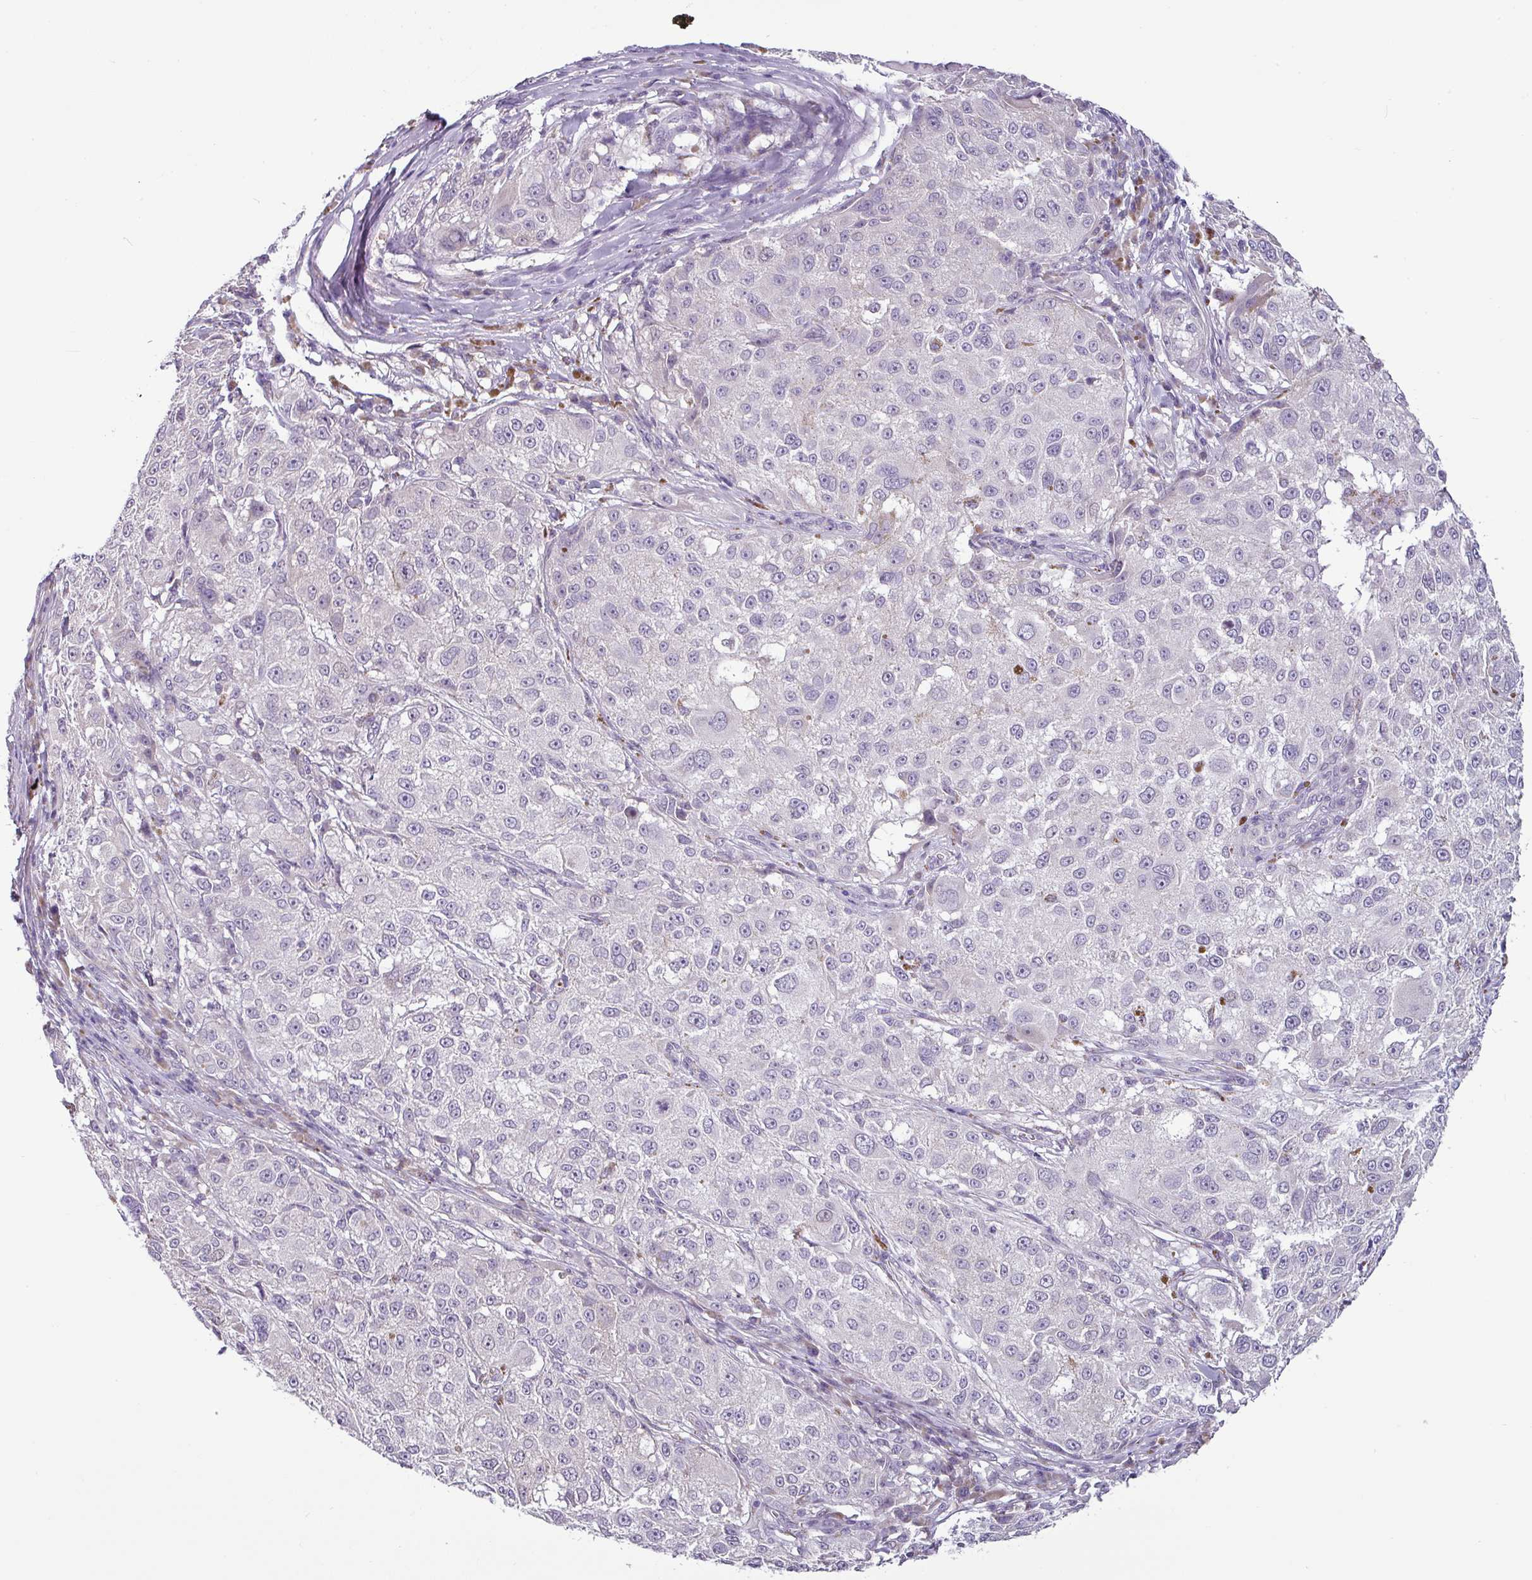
{"staining": {"intensity": "negative", "quantity": "none", "location": "none"}, "tissue": "melanoma", "cell_type": "Tumor cells", "image_type": "cancer", "snomed": [{"axis": "morphology", "description": "Necrosis, NOS"}, {"axis": "morphology", "description": "Malignant melanoma, NOS"}, {"axis": "topography", "description": "Skin"}], "caption": "Protein analysis of melanoma demonstrates no significant staining in tumor cells.", "gene": "OR52D1", "patient": {"sex": "female", "age": 87}}